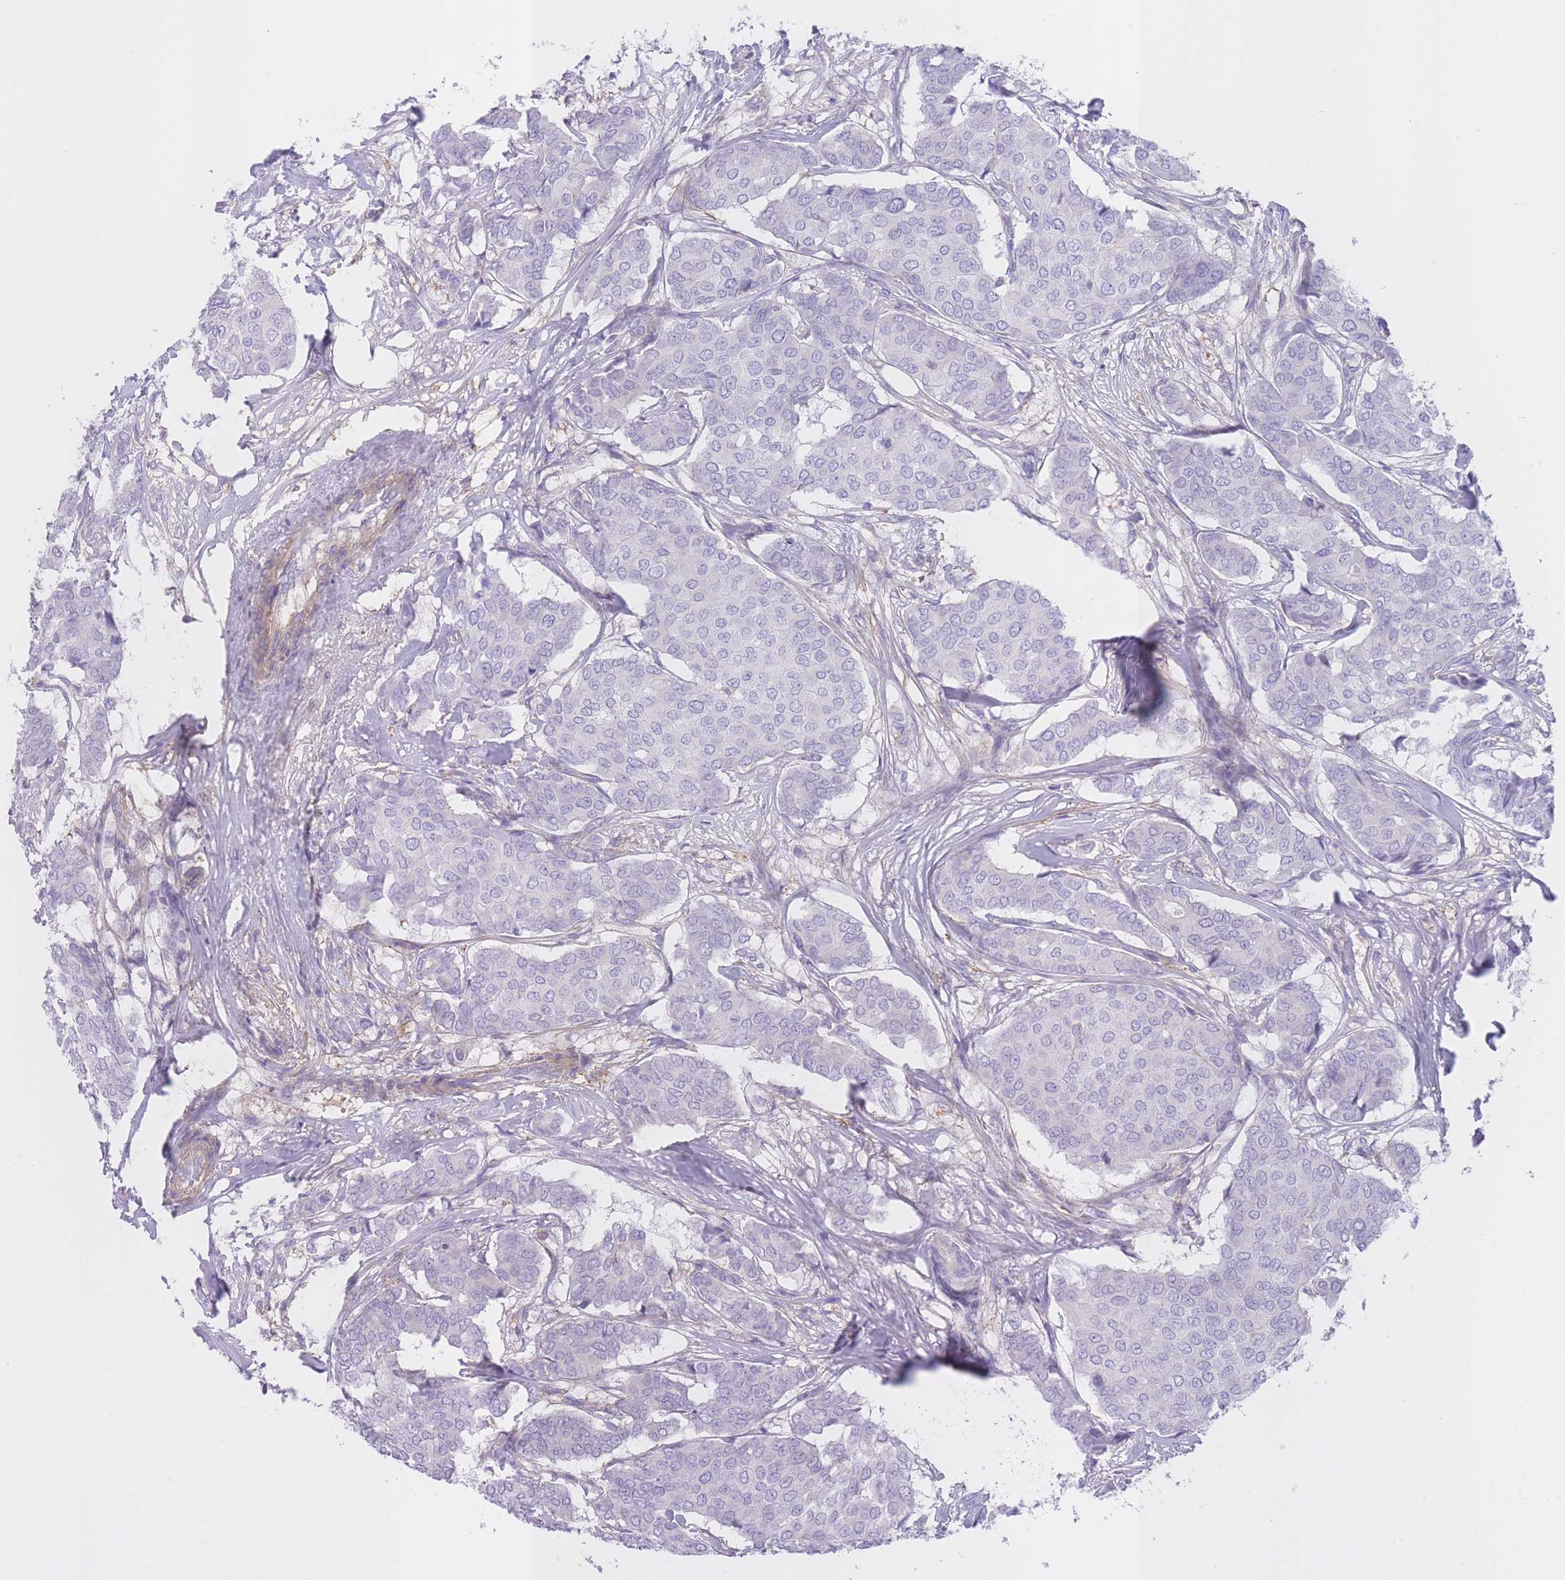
{"staining": {"intensity": "negative", "quantity": "none", "location": "none"}, "tissue": "breast cancer", "cell_type": "Tumor cells", "image_type": "cancer", "snomed": [{"axis": "morphology", "description": "Duct carcinoma"}, {"axis": "topography", "description": "Breast"}], "caption": "Tumor cells are negative for protein expression in human breast cancer (invasive ductal carcinoma).", "gene": "LDB3", "patient": {"sex": "female", "age": 75}}